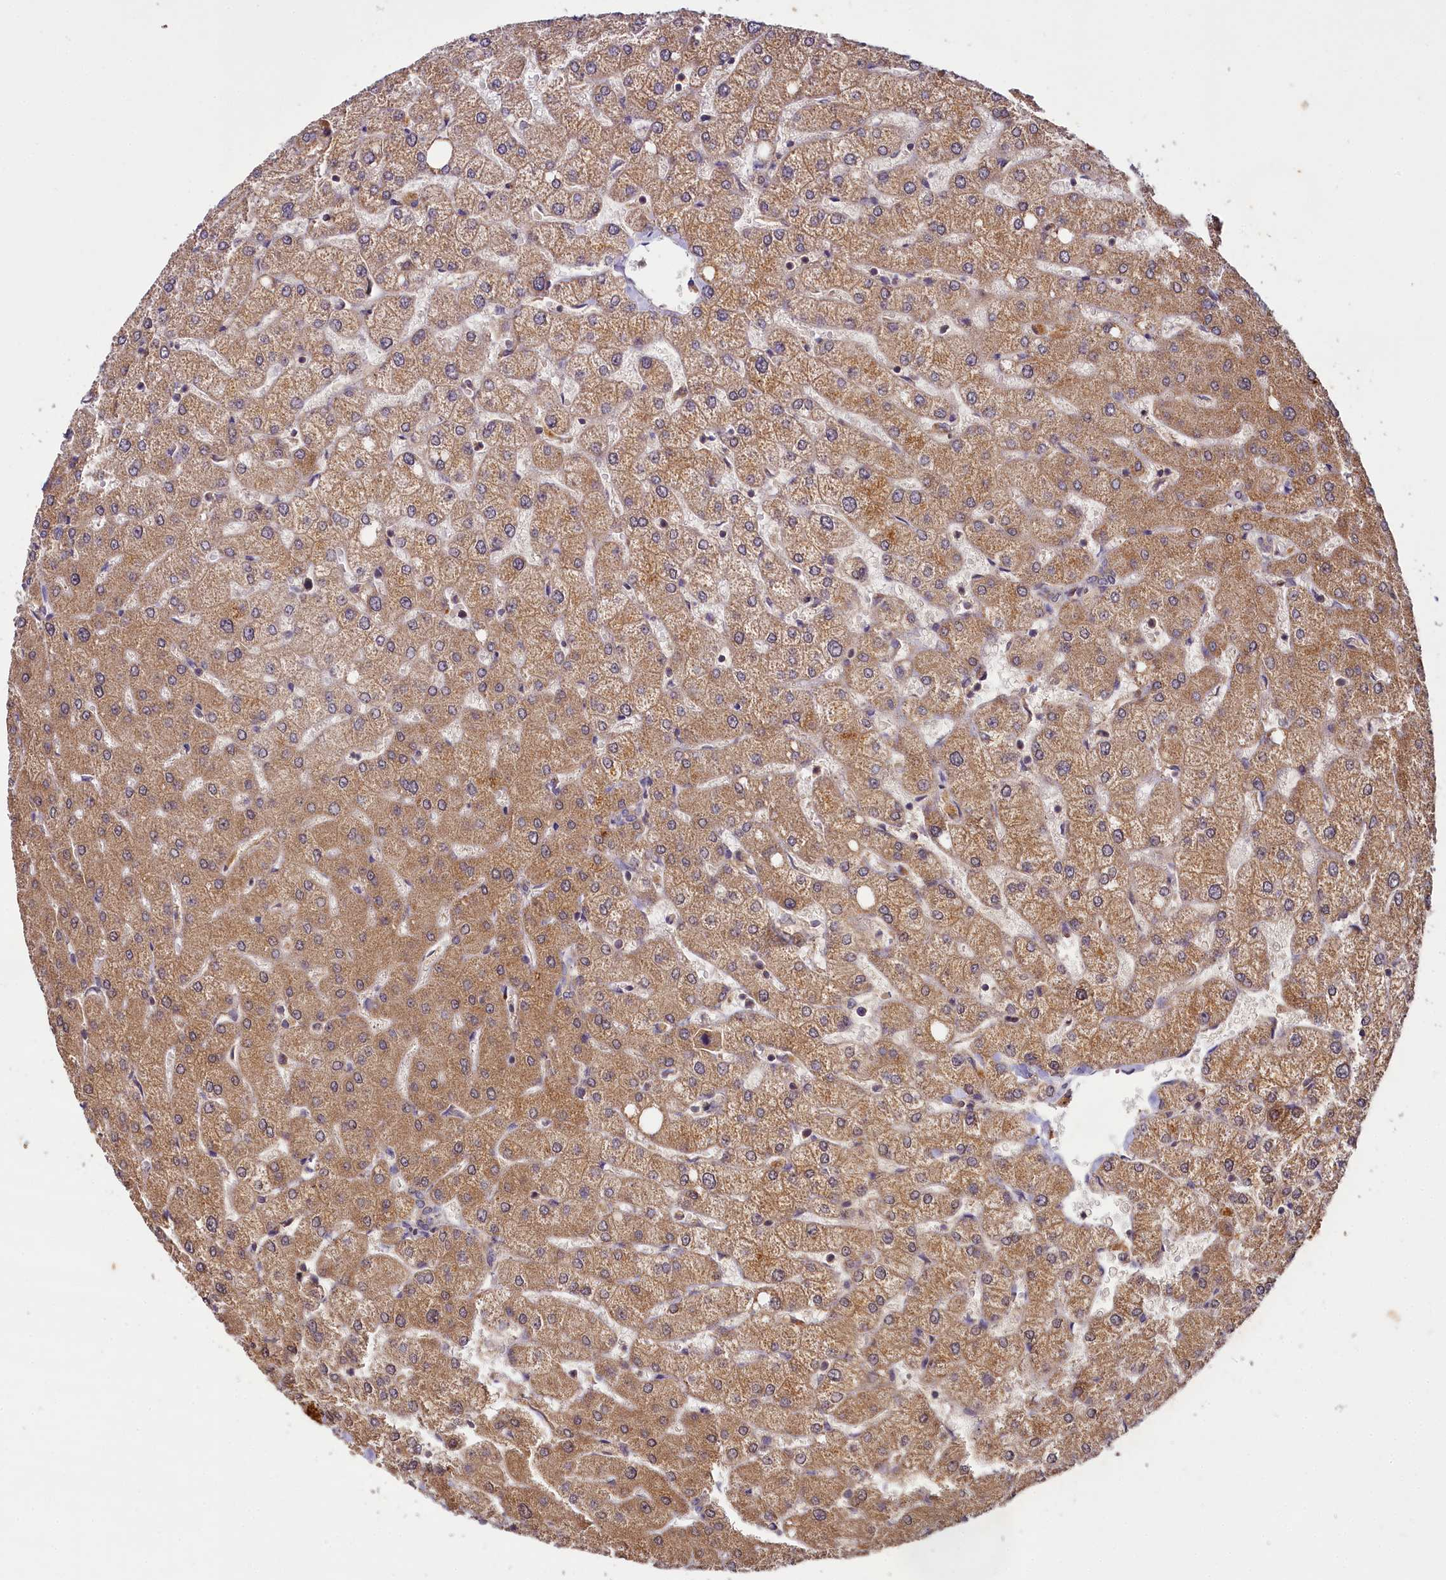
{"staining": {"intensity": "negative", "quantity": "none", "location": "none"}, "tissue": "liver", "cell_type": "Cholangiocytes", "image_type": "normal", "snomed": [{"axis": "morphology", "description": "Normal tissue, NOS"}, {"axis": "topography", "description": "Liver"}], "caption": "The immunohistochemistry histopathology image has no significant positivity in cholangiocytes of liver.", "gene": "TMEM39A", "patient": {"sex": "female", "age": 54}}